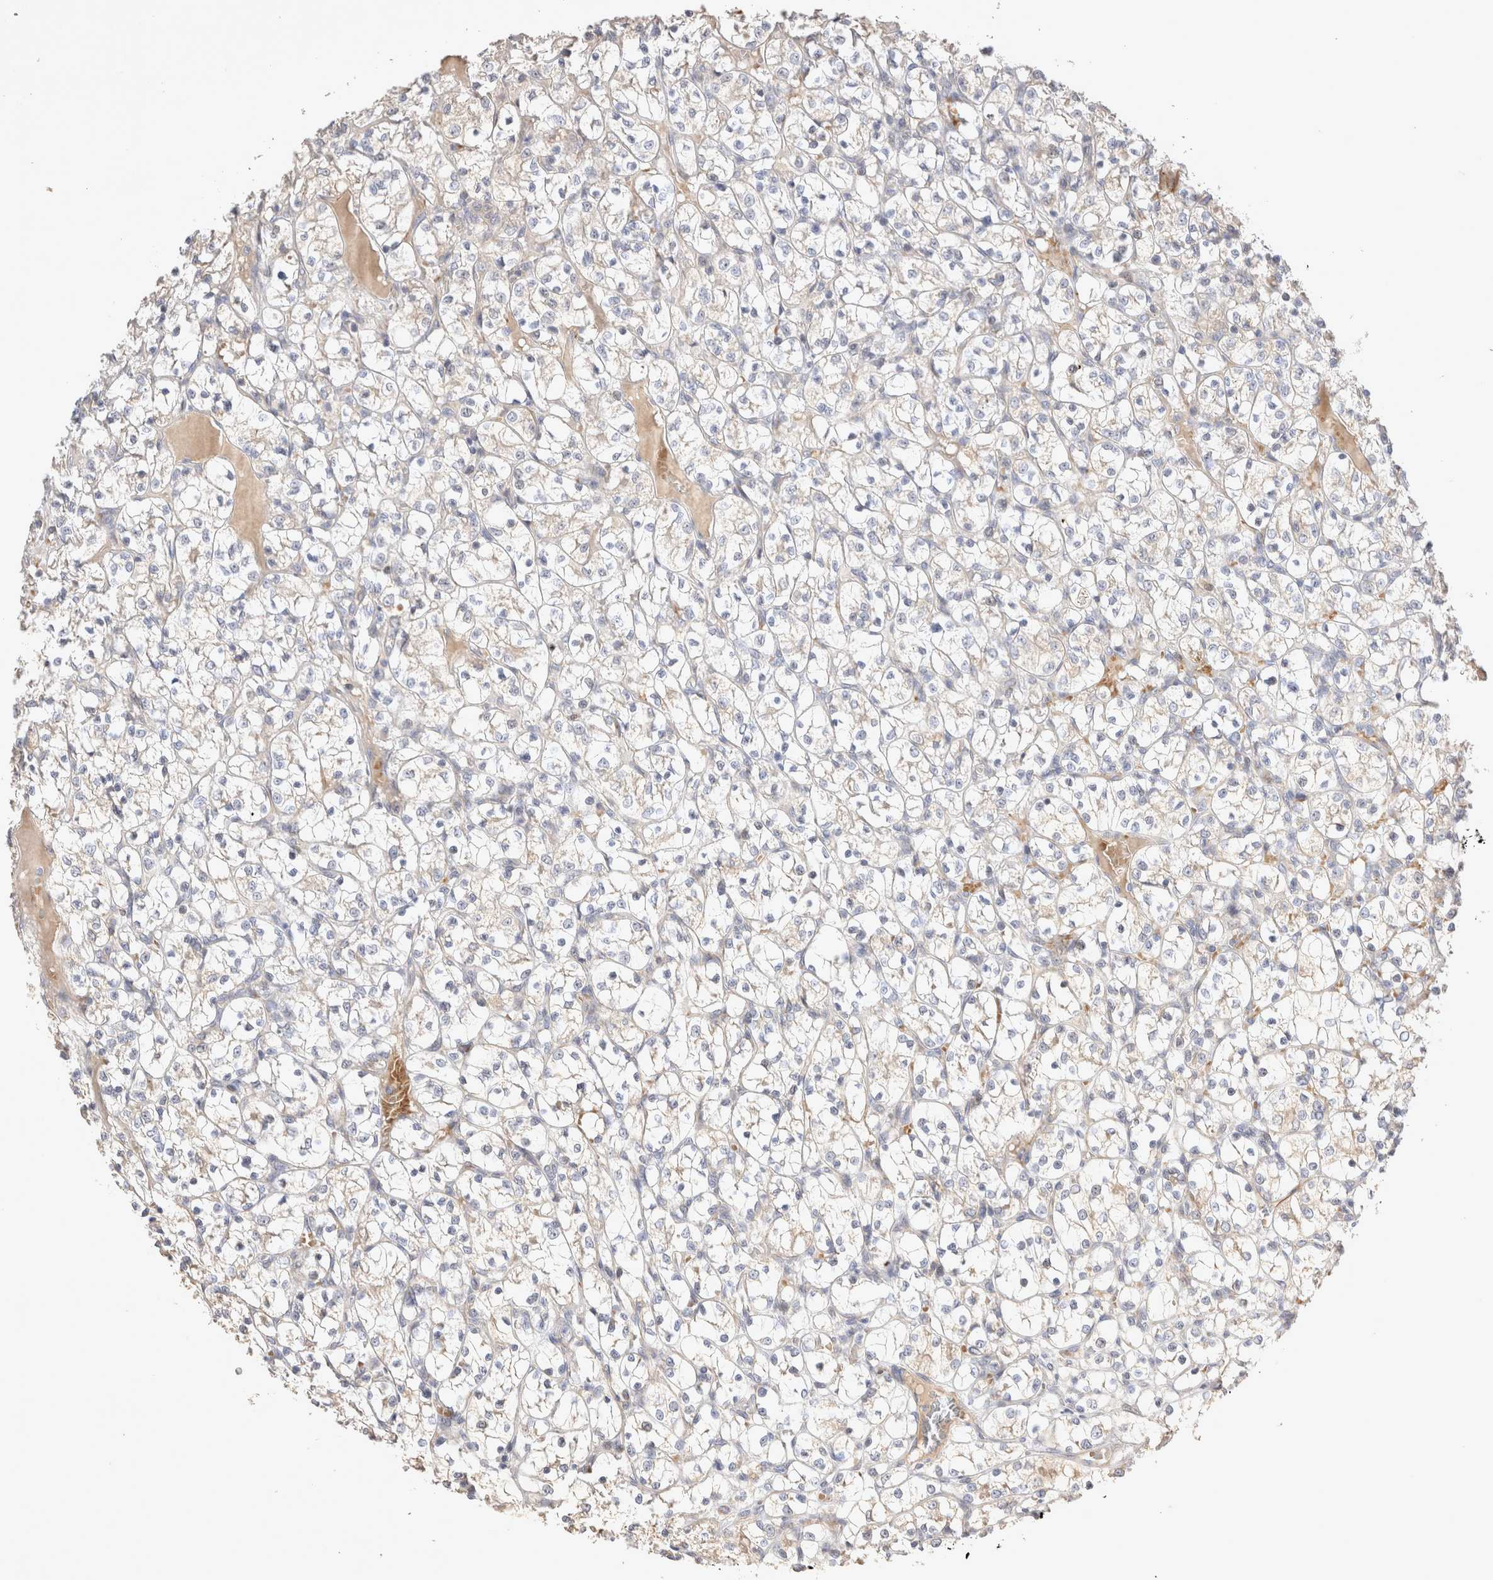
{"staining": {"intensity": "weak", "quantity": "25%-75%", "location": "cytoplasmic/membranous"}, "tissue": "renal cancer", "cell_type": "Tumor cells", "image_type": "cancer", "snomed": [{"axis": "morphology", "description": "Adenocarcinoma, NOS"}, {"axis": "topography", "description": "Kidney"}], "caption": "This image shows IHC staining of human renal cancer (adenocarcinoma), with low weak cytoplasmic/membranous expression in about 25%-75% of tumor cells.", "gene": "NMU", "patient": {"sex": "female", "age": 69}}